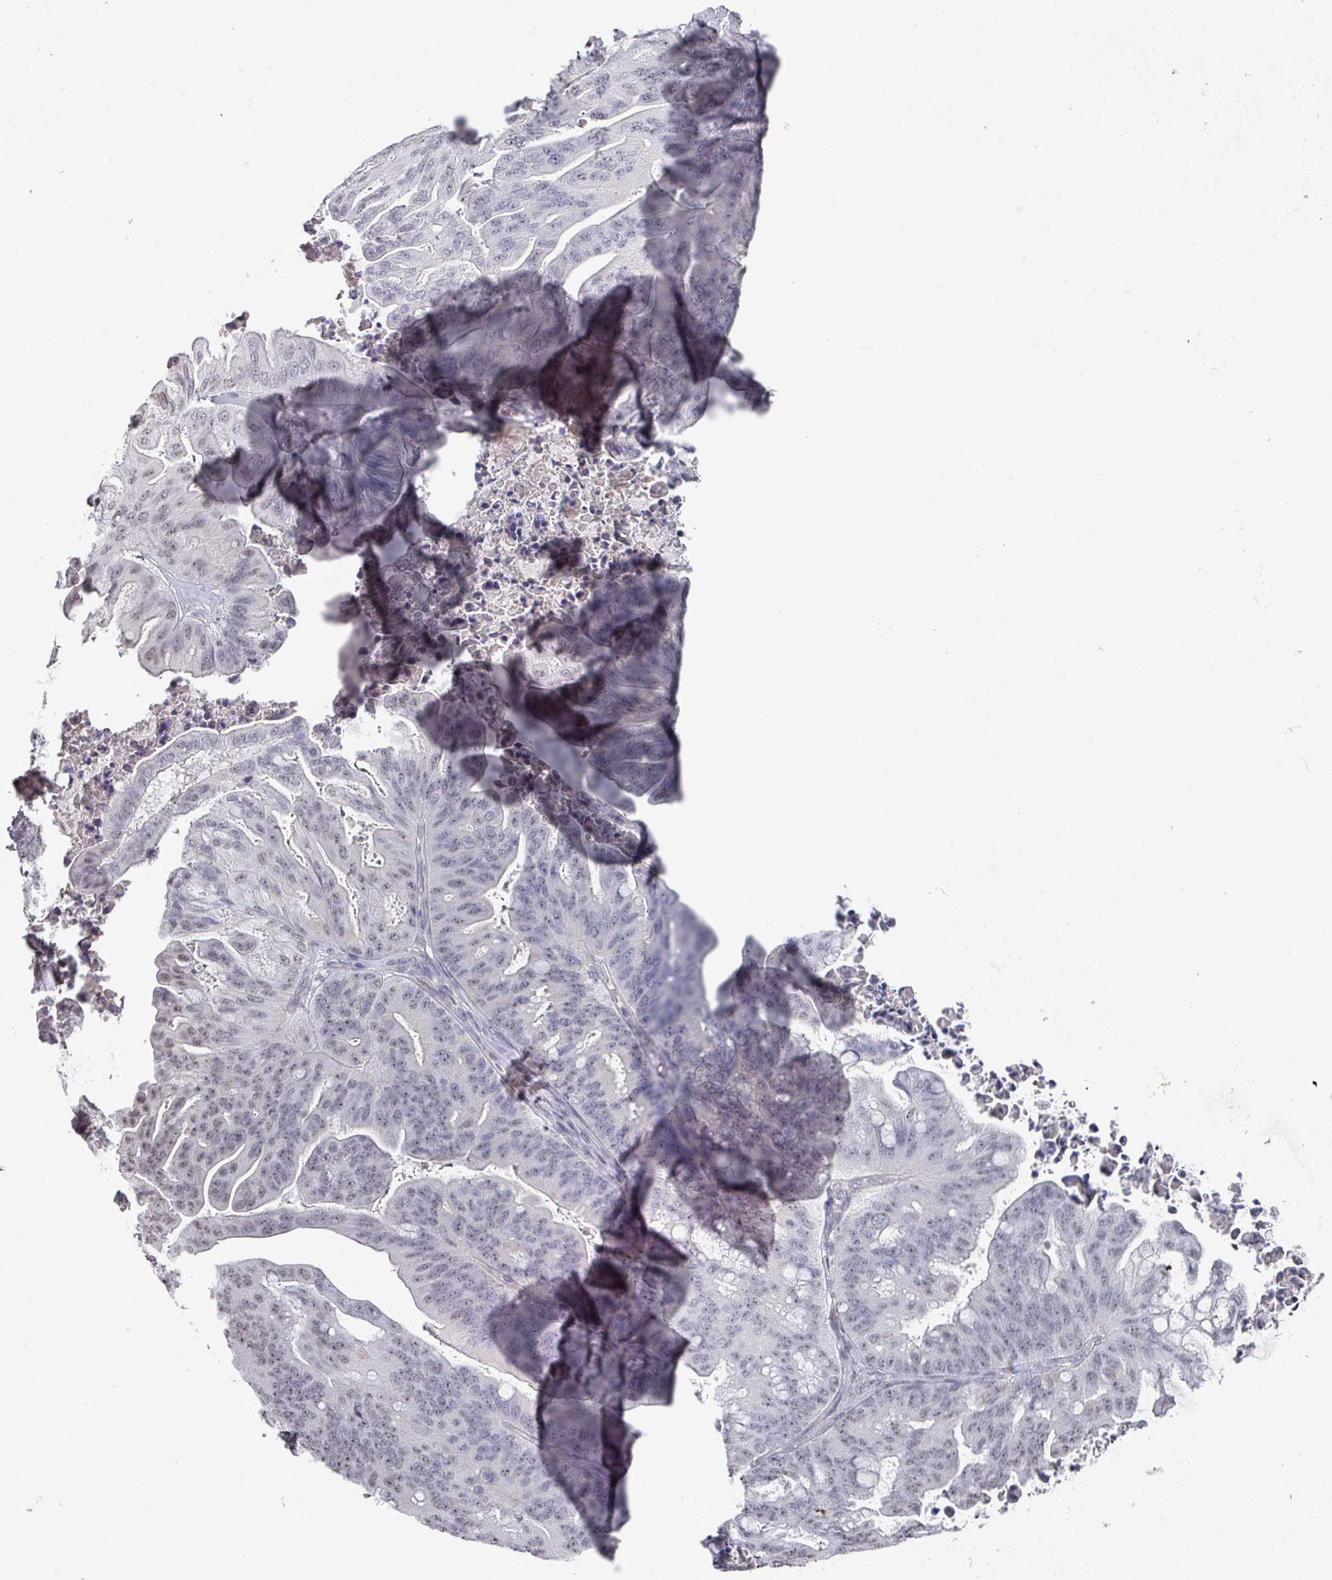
{"staining": {"intensity": "weak", "quantity": "25%-75%", "location": "nuclear"}, "tissue": "ovarian cancer", "cell_type": "Tumor cells", "image_type": "cancer", "snomed": [{"axis": "morphology", "description": "Cystadenocarcinoma, mucinous, NOS"}, {"axis": "topography", "description": "Ovary"}], "caption": "Immunohistochemical staining of human ovarian cancer (mucinous cystadenocarcinoma) reveals low levels of weak nuclear expression in about 25%-75% of tumor cells.", "gene": "ZNF654", "patient": {"sex": "female", "age": 67}}